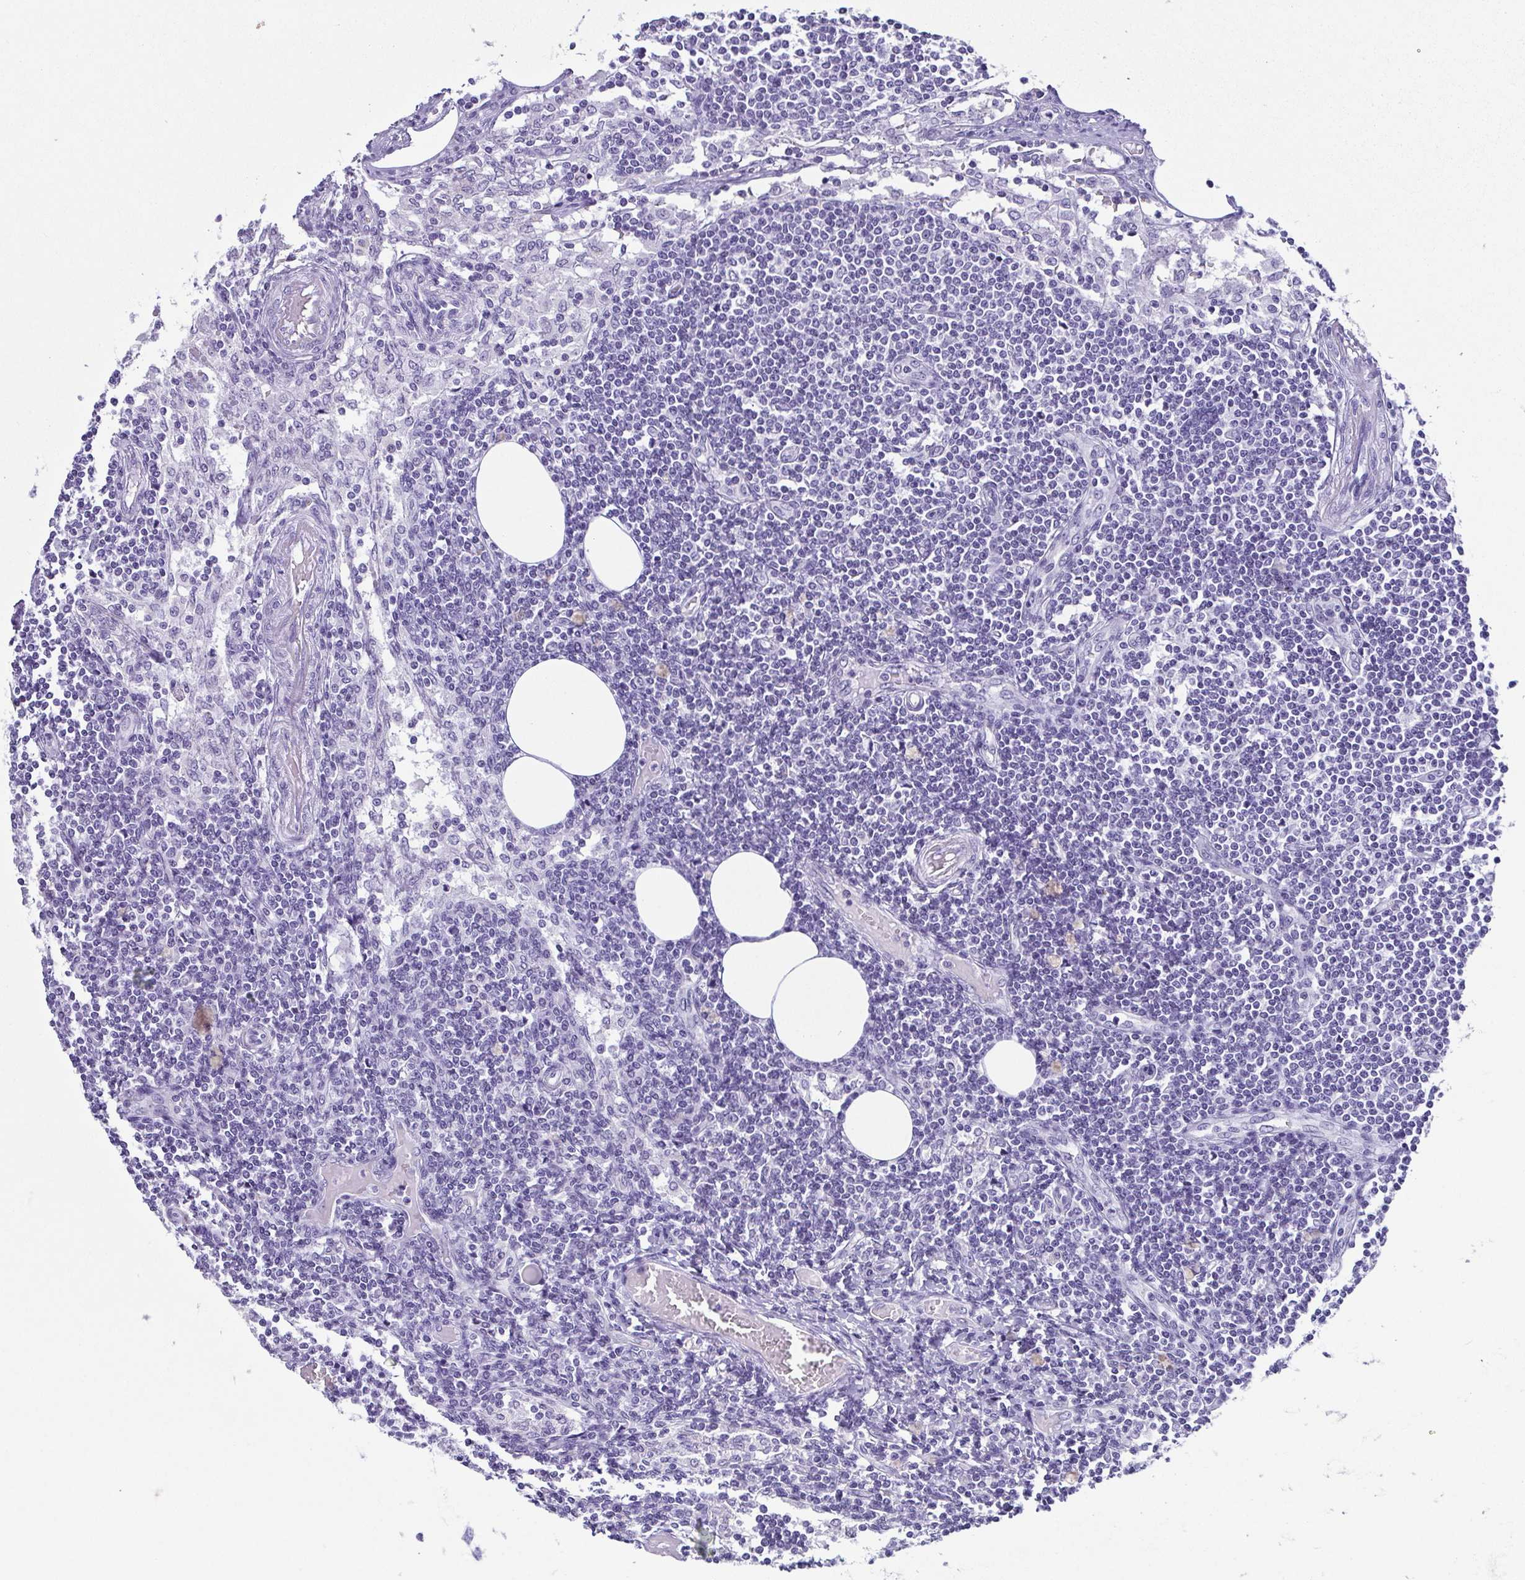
{"staining": {"intensity": "negative", "quantity": "none", "location": "none"}, "tissue": "lymph node", "cell_type": "Germinal center cells", "image_type": "normal", "snomed": [{"axis": "morphology", "description": "Normal tissue, NOS"}, {"axis": "topography", "description": "Lymph node"}], "caption": "DAB (3,3'-diaminobenzidine) immunohistochemical staining of normal lymph node reveals no significant expression in germinal center cells.", "gene": "ESX1", "patient": {"sex": "female", "age": 69}}